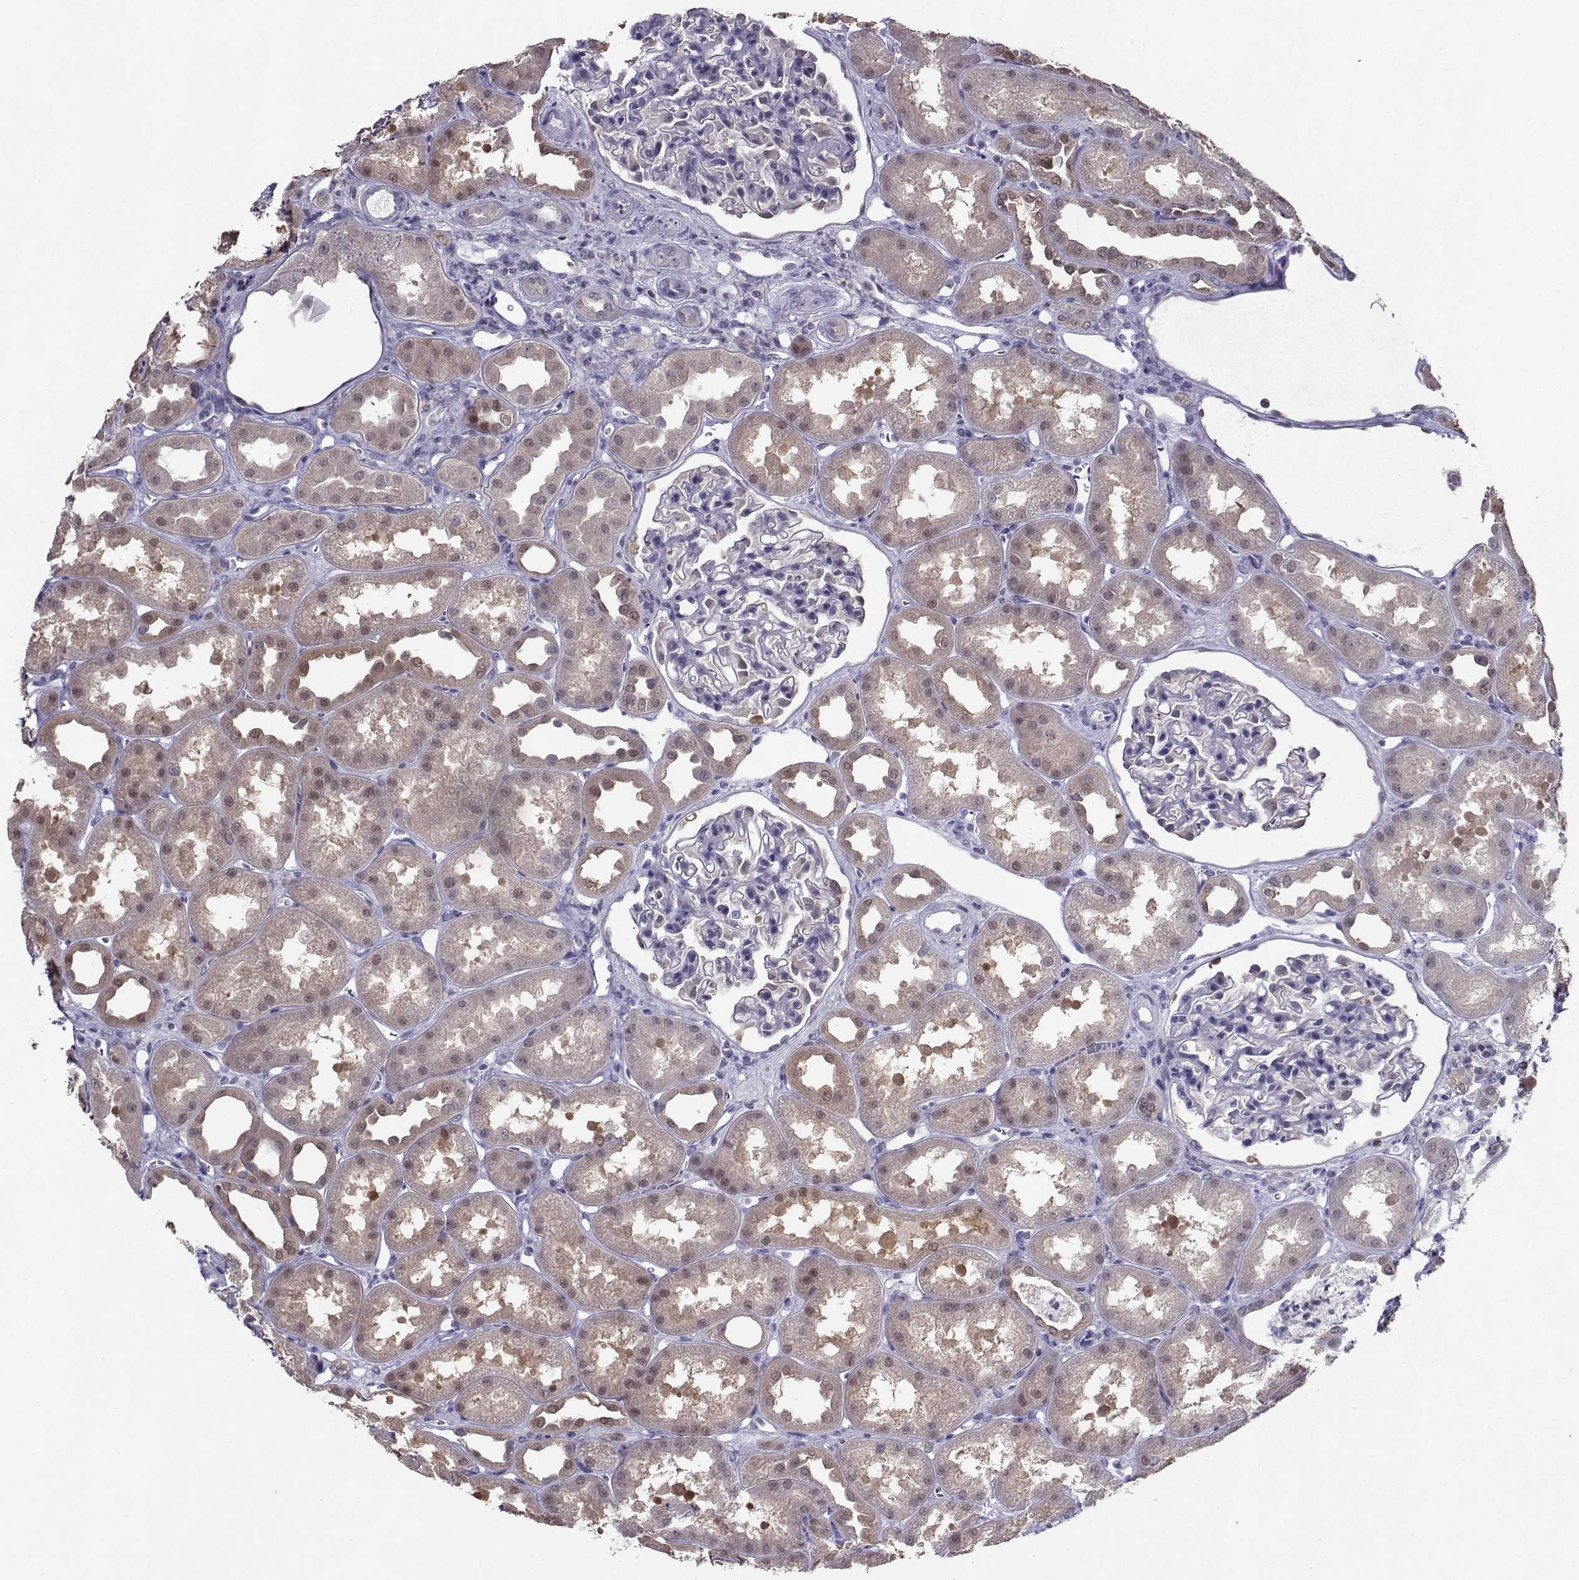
{"staining": {"intensity": "negative", "quantity": "none", "location": "none"}, "tissue": "kidney", "cell_type": "Cells in glomeruli", "image_type": "normal", "snomed": [{"axis": "morphology", "description": "Normal tissue, NOS"}, {"axis": "topography", "description": "Kidney"}], "caption": "Kidney was stained to show a protein in brown. There is no significant positivity in cells in glomeruli. (Brightfield microscopy of DAB (3,3'-diaminobenzidine) immunohistochemistry (IHC) at high magnification).", "gene": "PGK1", "patient": {"sex": "male", "age": 61}}